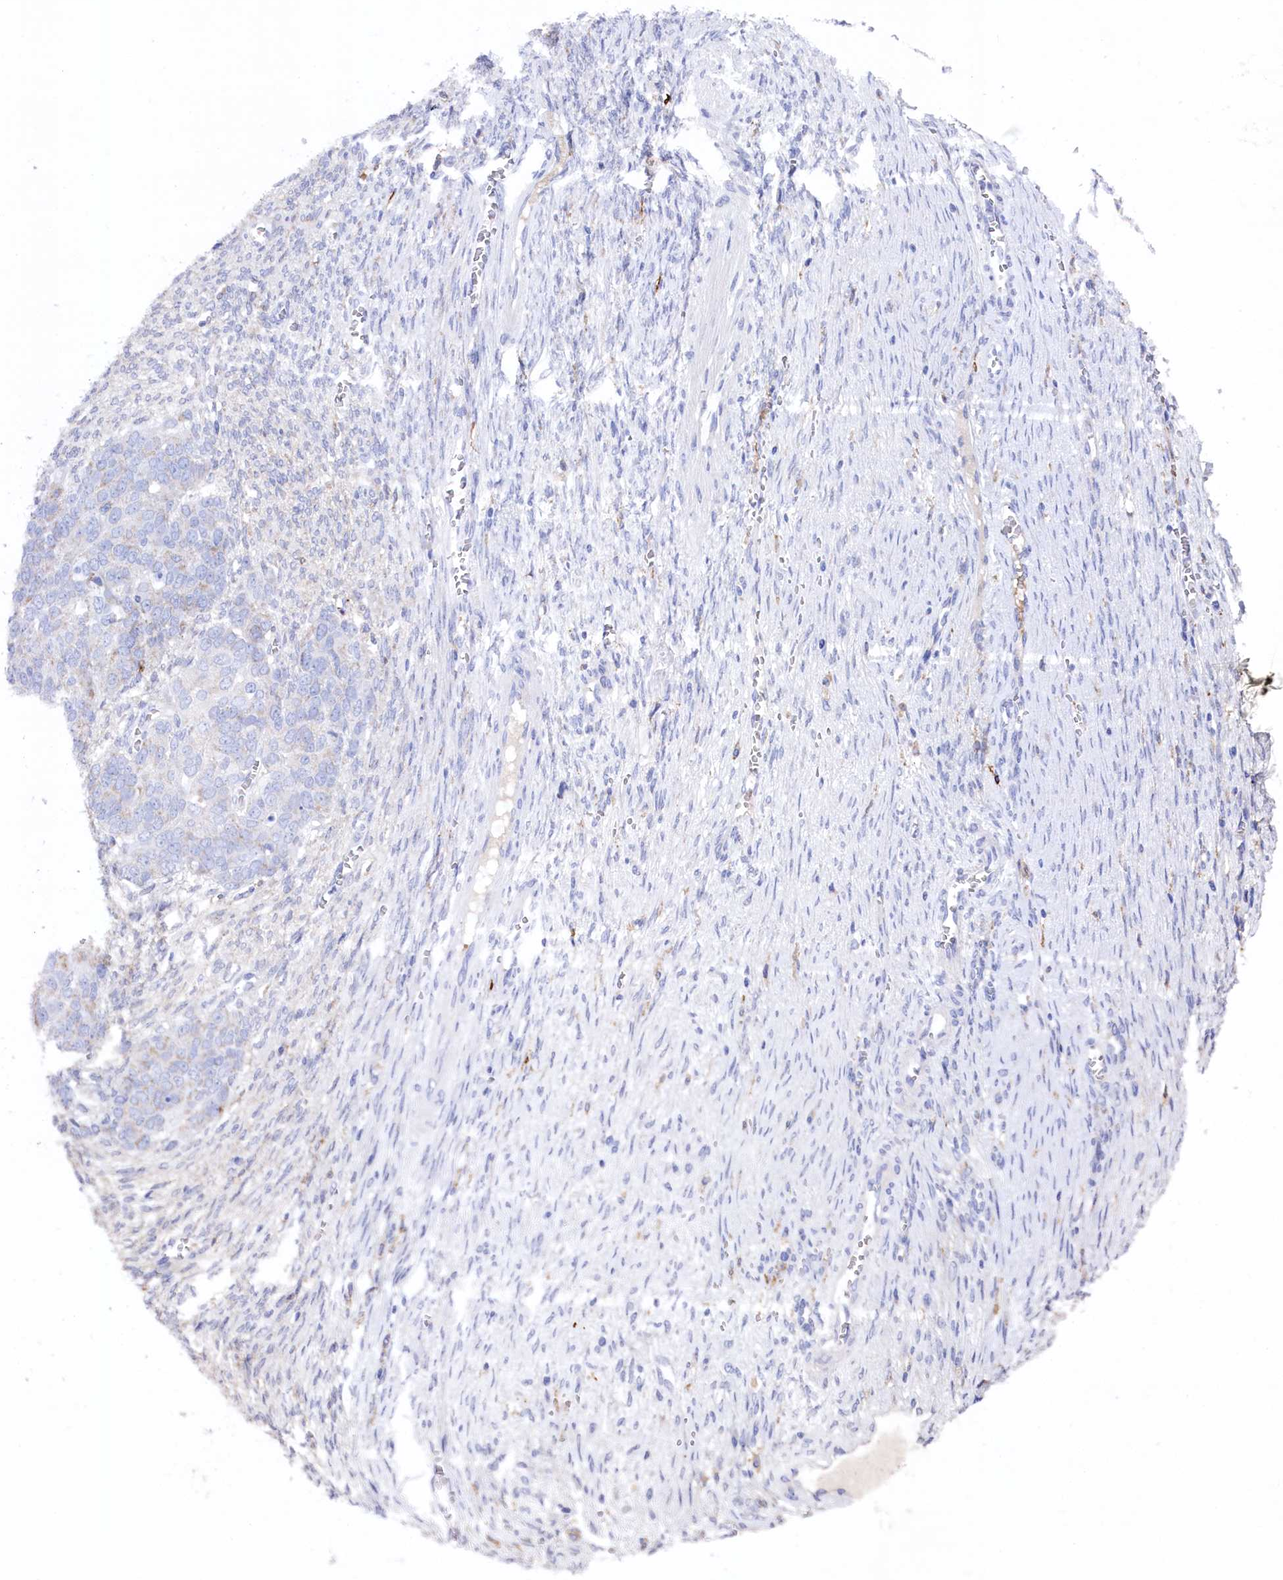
{"staining": {"intensity": "negative", "quantity": "none", "location": "none"}, "tissue": "ovarian cancer", "cell_type": "Tumor cells", "image_type": "cancer", "snomed": [{"axis": "morphology", "description": "Cystadenocarcinoma, serous, NOS"}, {"axis": "topography", "description": "Ovary"}], "caption": "High magnification brightfield microscopy of ovarian cancer (serous cystadenocarcinoma) stained with DAB (3,3'-diaminobenzidine) (brown) and counterstained with hematoxylin (blue): tumor cells show no significant positivity.", "gene": "C12orf73", "patient": {"sex": "female", "age": 44}}